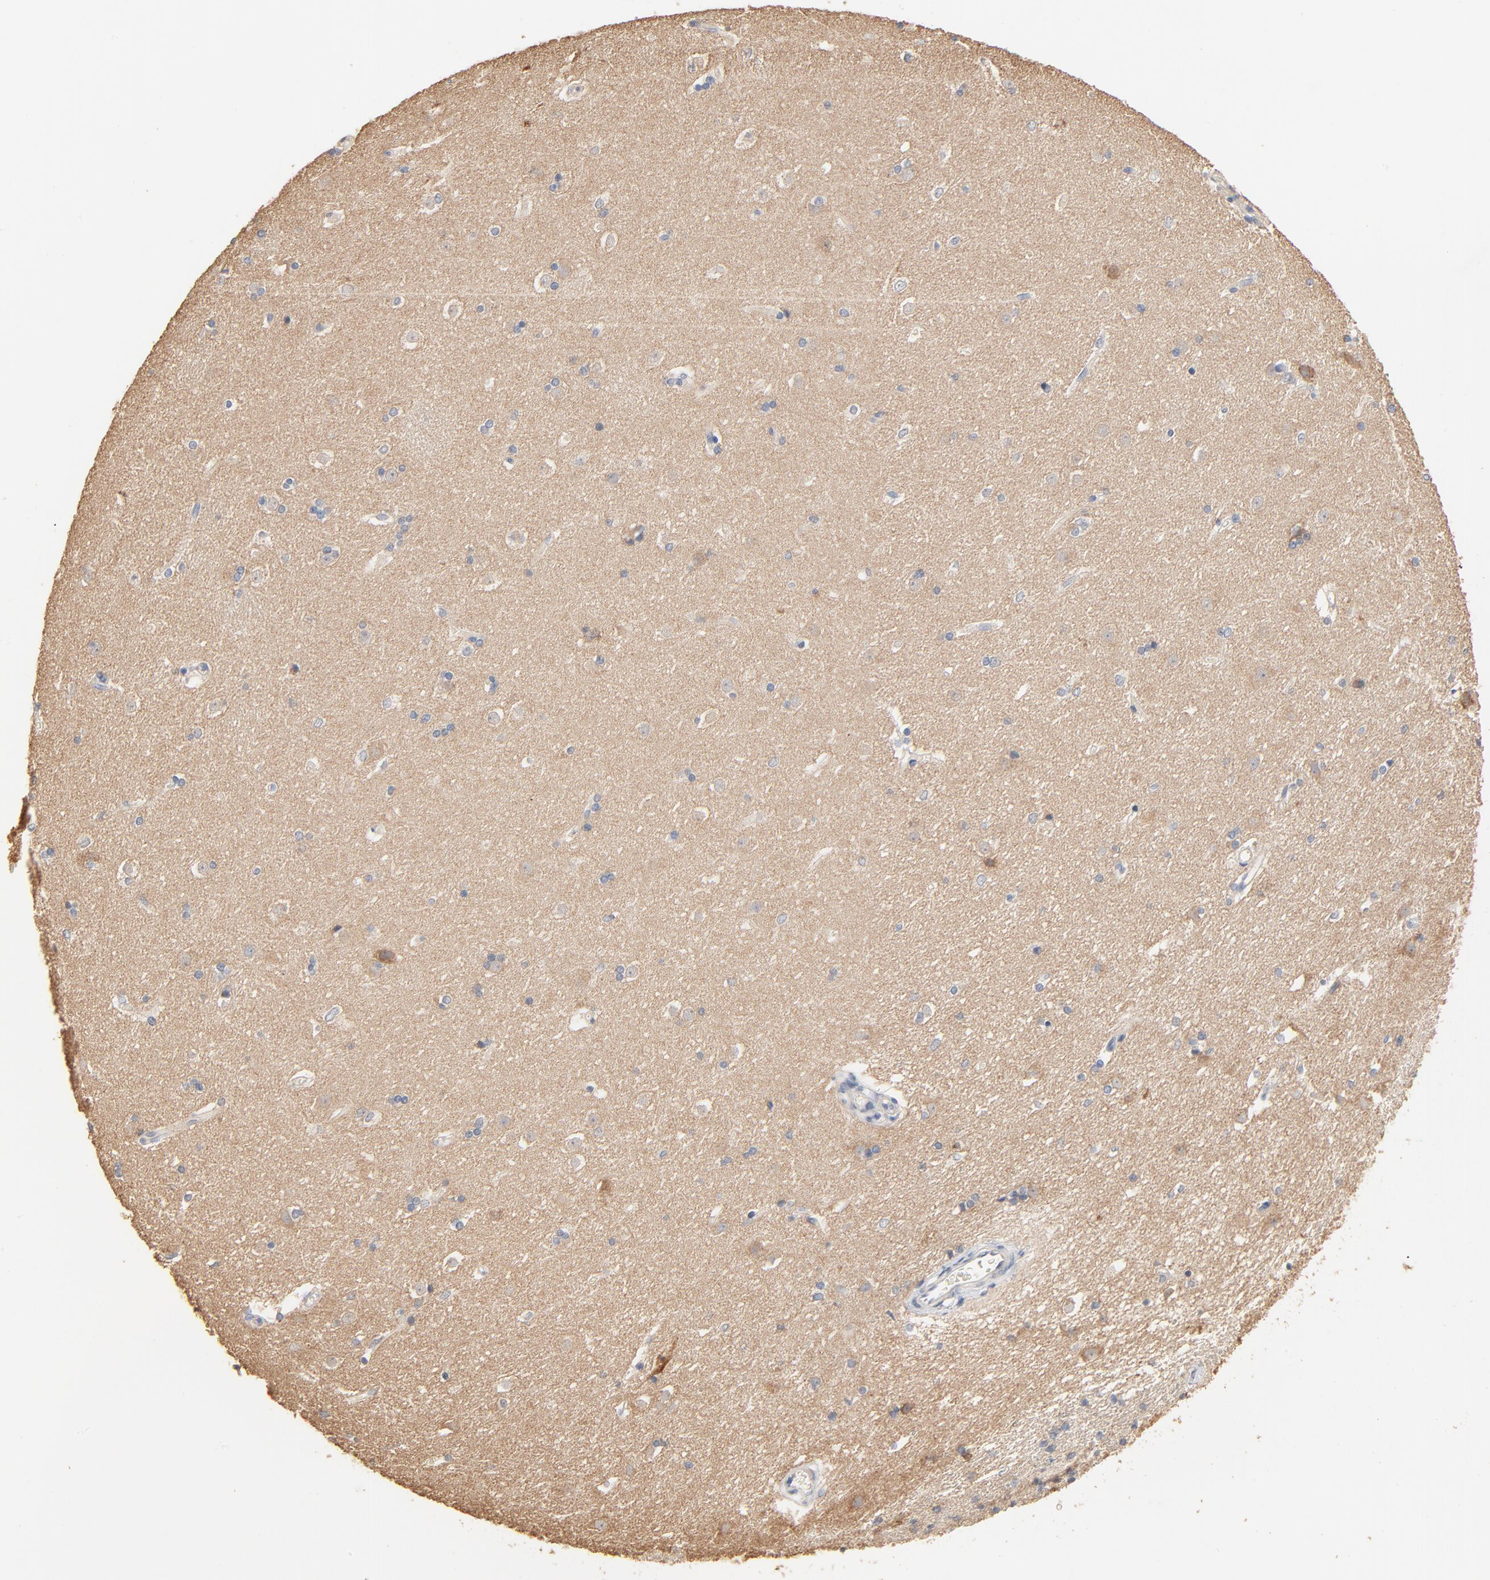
{"staining": {"intensity": "negative", "quantity": "none", "location": "none"}, "tissue": "caudate", "cell_type": "Glial cells", "image_type": "normal", "snomed": [{"axis": "morphology", "description": "Normal tissue, NOS"}, {"axis": "topography", "description": "Lateral ventricle wall"}], "caption": "There is no significant expression in glial cells of caudate.", "gene": "ZDHHC8", "patient": {"sex": "female", "age": 19}}